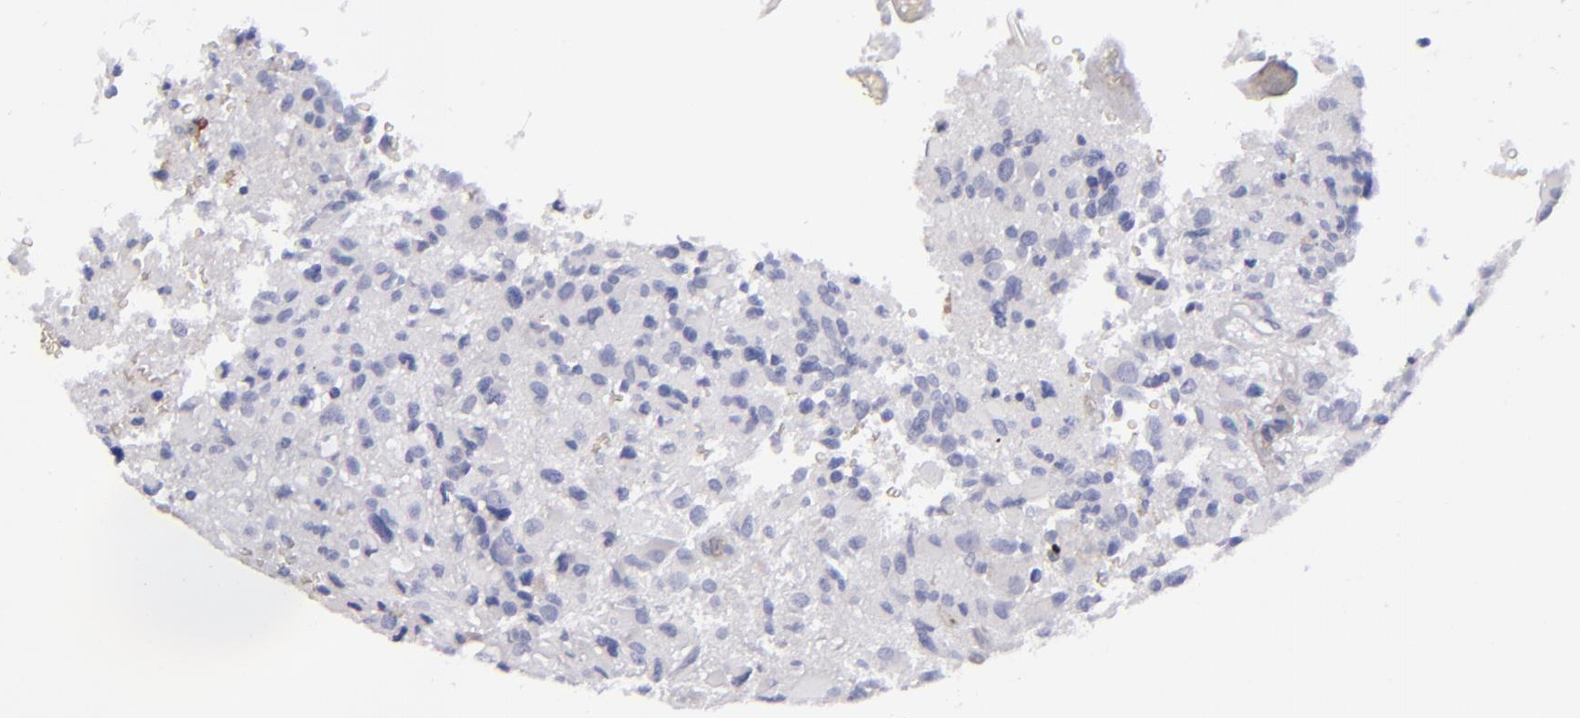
{"staining": {"intensity": "negative", "quantity": "none", "location": "none"}, "tissue": "glioma", "cell_type": "Tumor cells", "image_type": "cancer", "snomed": [{"axis": "morphology", "description": "Glioma, malignant, High grade"}, {"axis": "topography", "description": "Brain"}], "caption": "IHC photomicrograph of glioma stained for a protein (brown), which exhibits no positivity in tumor cells.", "gene": "ANPEP", "patient": {"sex": "male", "age": 69}}